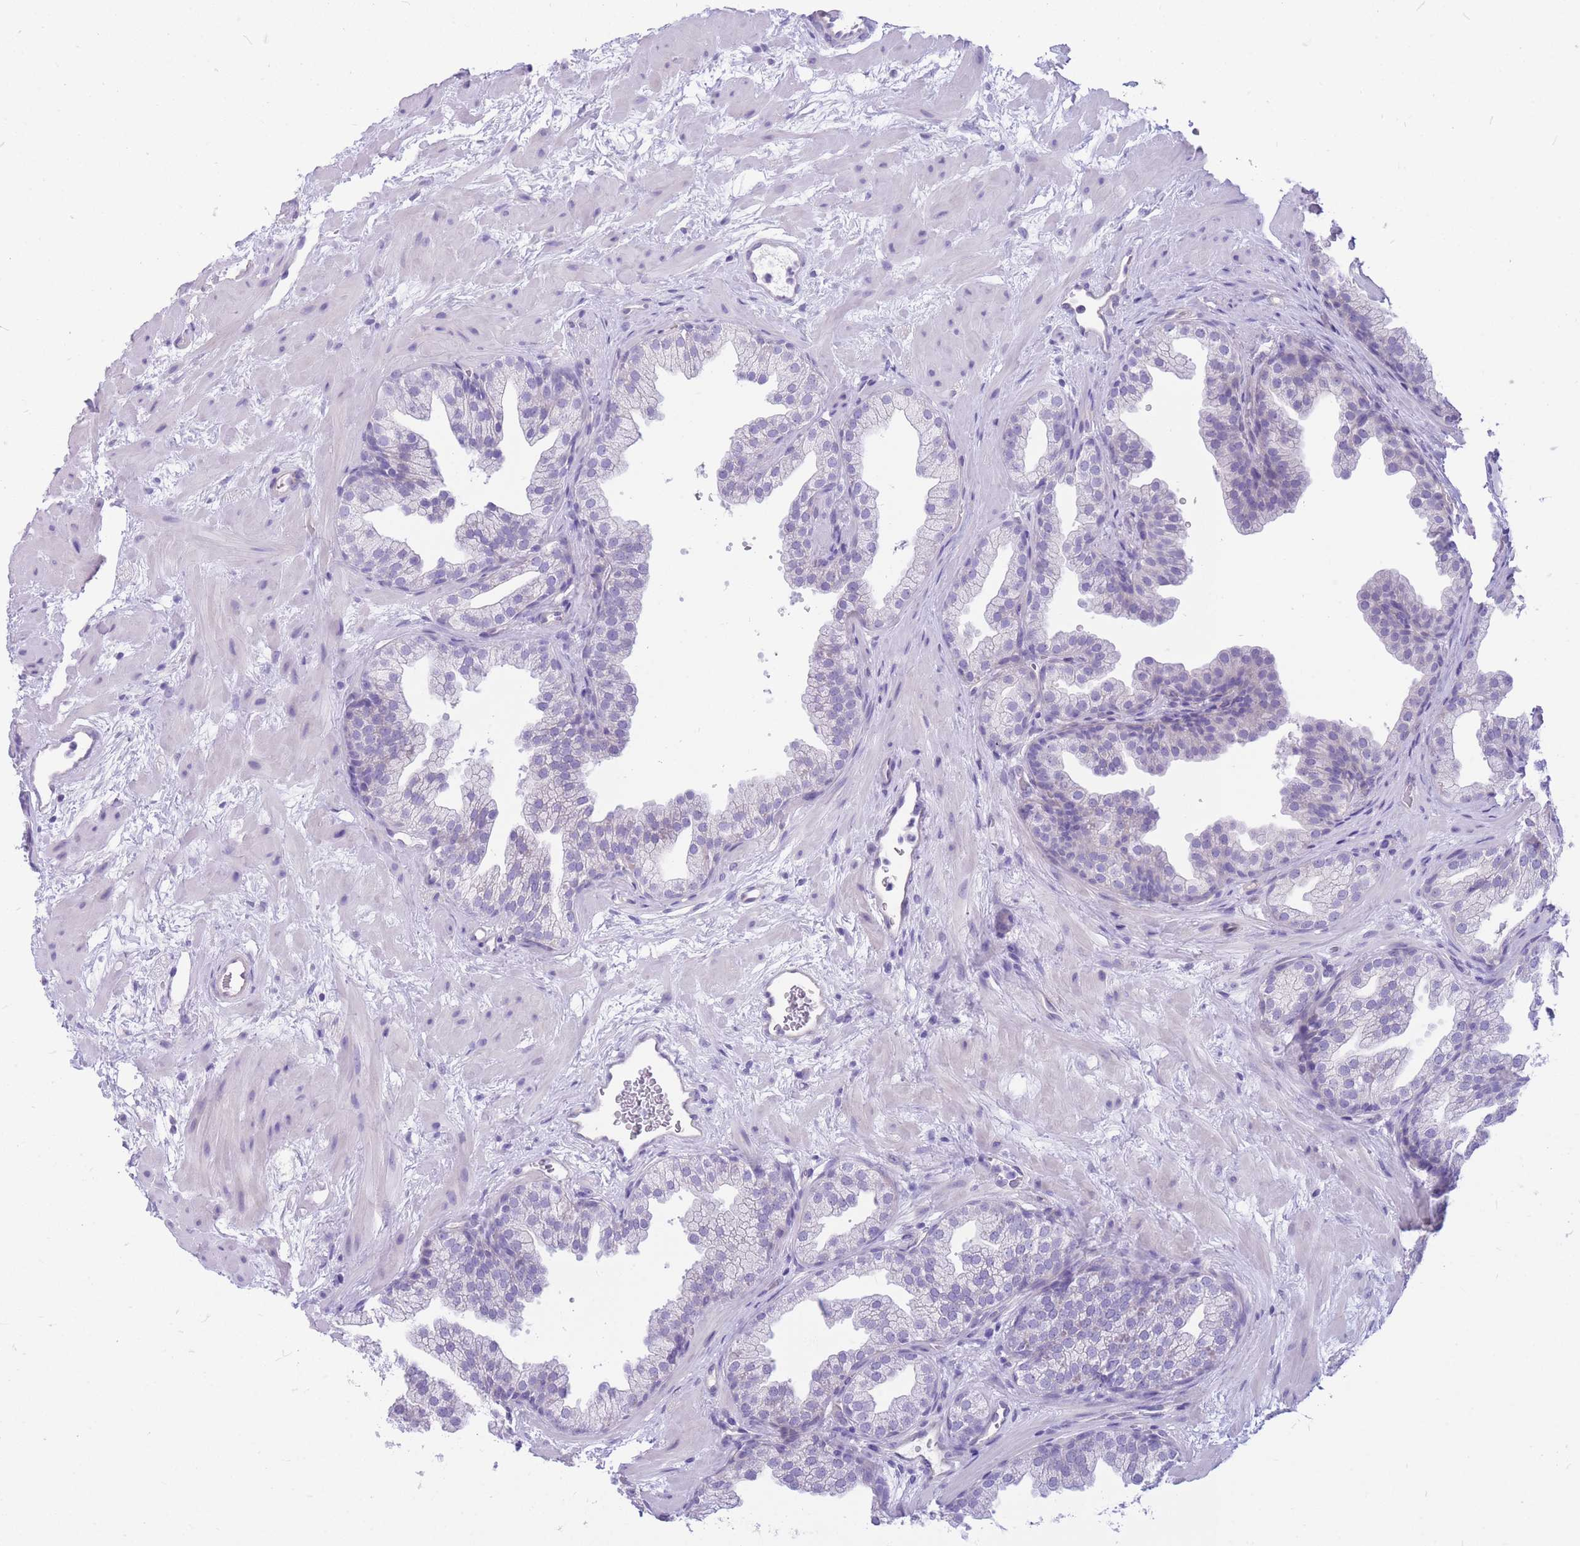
{"staining": {"intensity": "negative", "quantity": "none", "location": "none"}, "tissue": "prostate", "cell_type": "Glandular cells", "image_type": "normal", "snomed": [{"axis": "morphology", "description": "Normal tissue, NOS"}, {"axis": "topography", "description": "Prostate"}], "caption": "DAB immunohistochemical staining of unremarkable human prostate reveals no significant expression in glandular cells.", "gene": "ZNF311", "patient": {"sex": "male", "age": 37}}